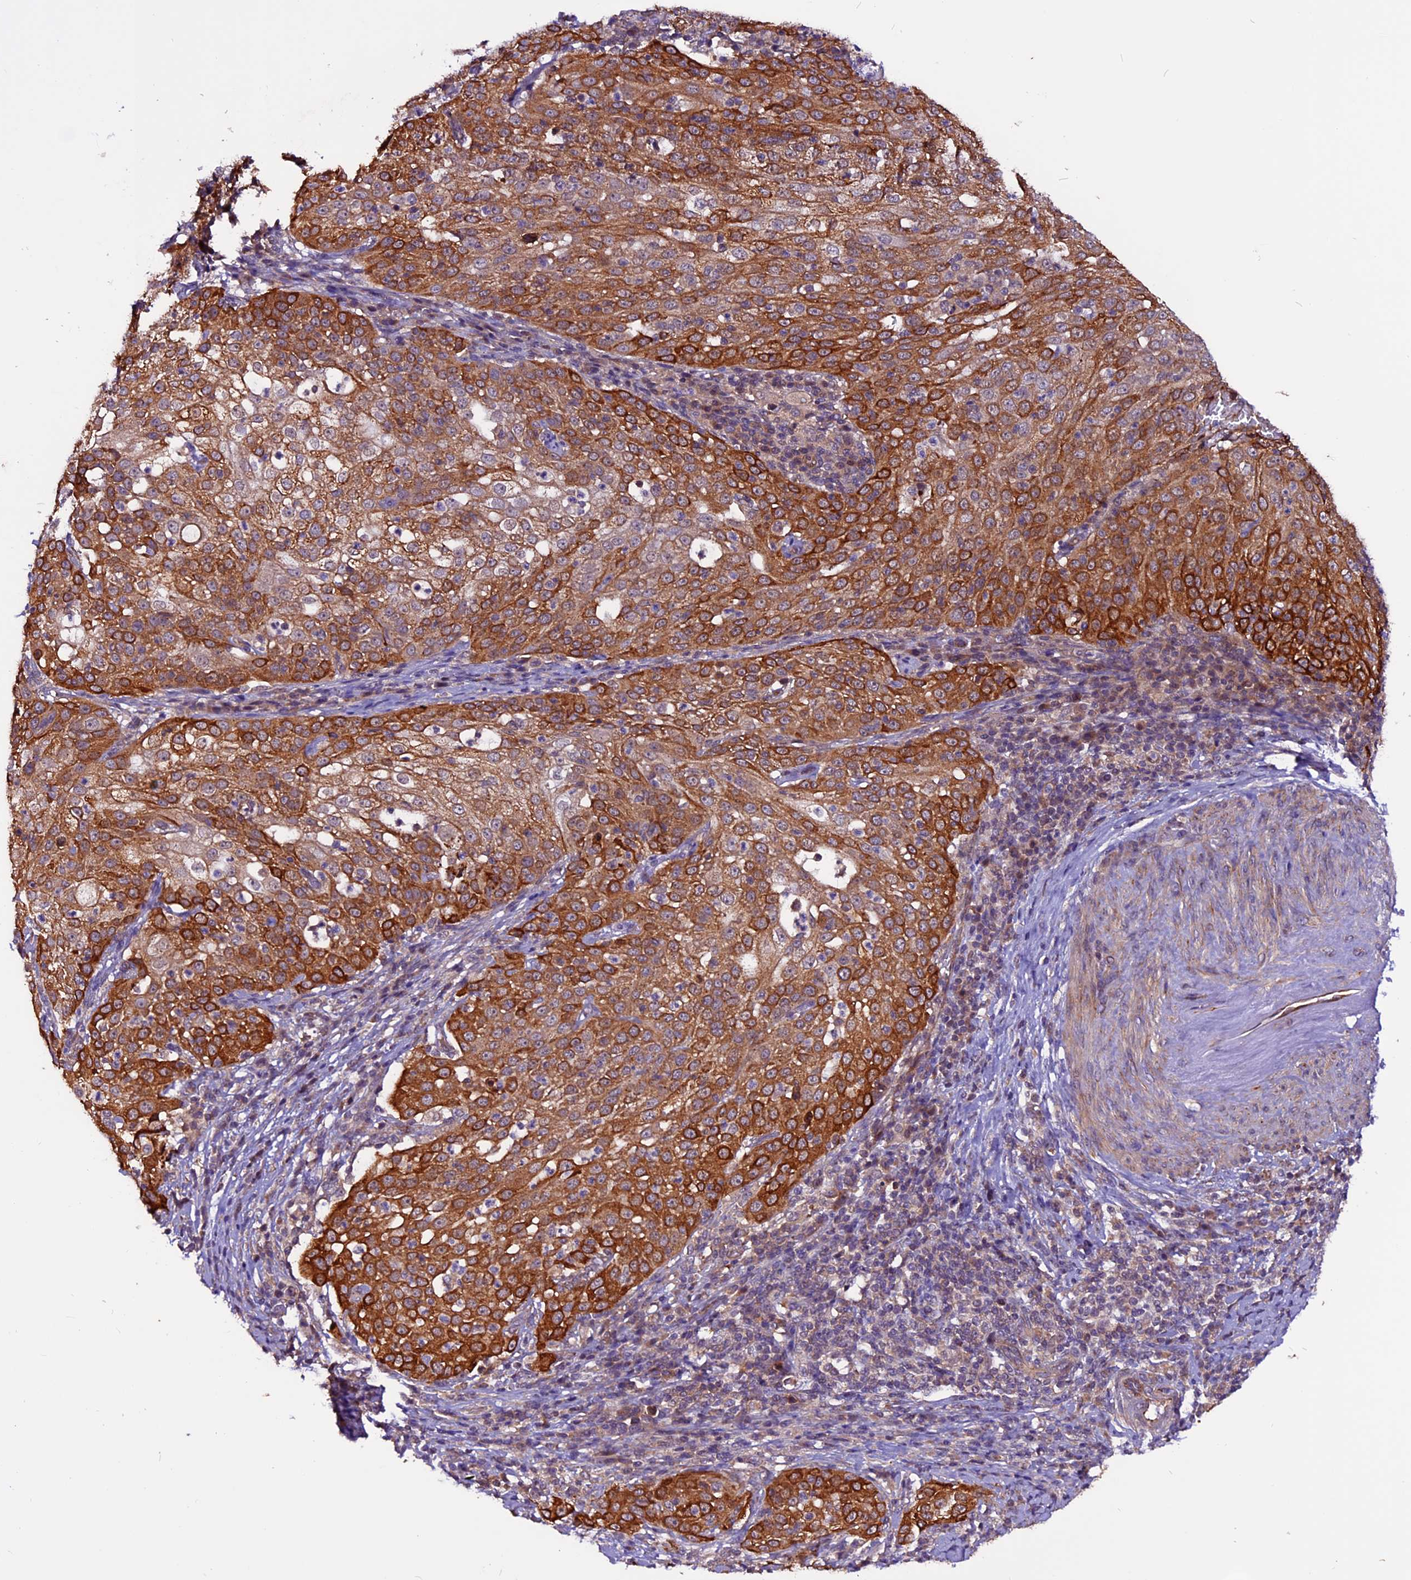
{"staining": {"intensity": "strong", "quantity": "25%-75%", "location": "cytoplasmic/membranous"}, "tissue": "cervical cancer", "cell_type": "Tumor cells", "image_type": "cancer", "snomed": [{"axis": "morphology", "description": "Squamous cell carcinoma, NOS"}, {"axis": "topography", "description": "Cervix"}], "caption": "Human cervical squamous cell carcinoma stained with a protein marker shows strong staining in tumor cells.", "gene": "RINL", "patient": {"sex": "female", "age": 57}}